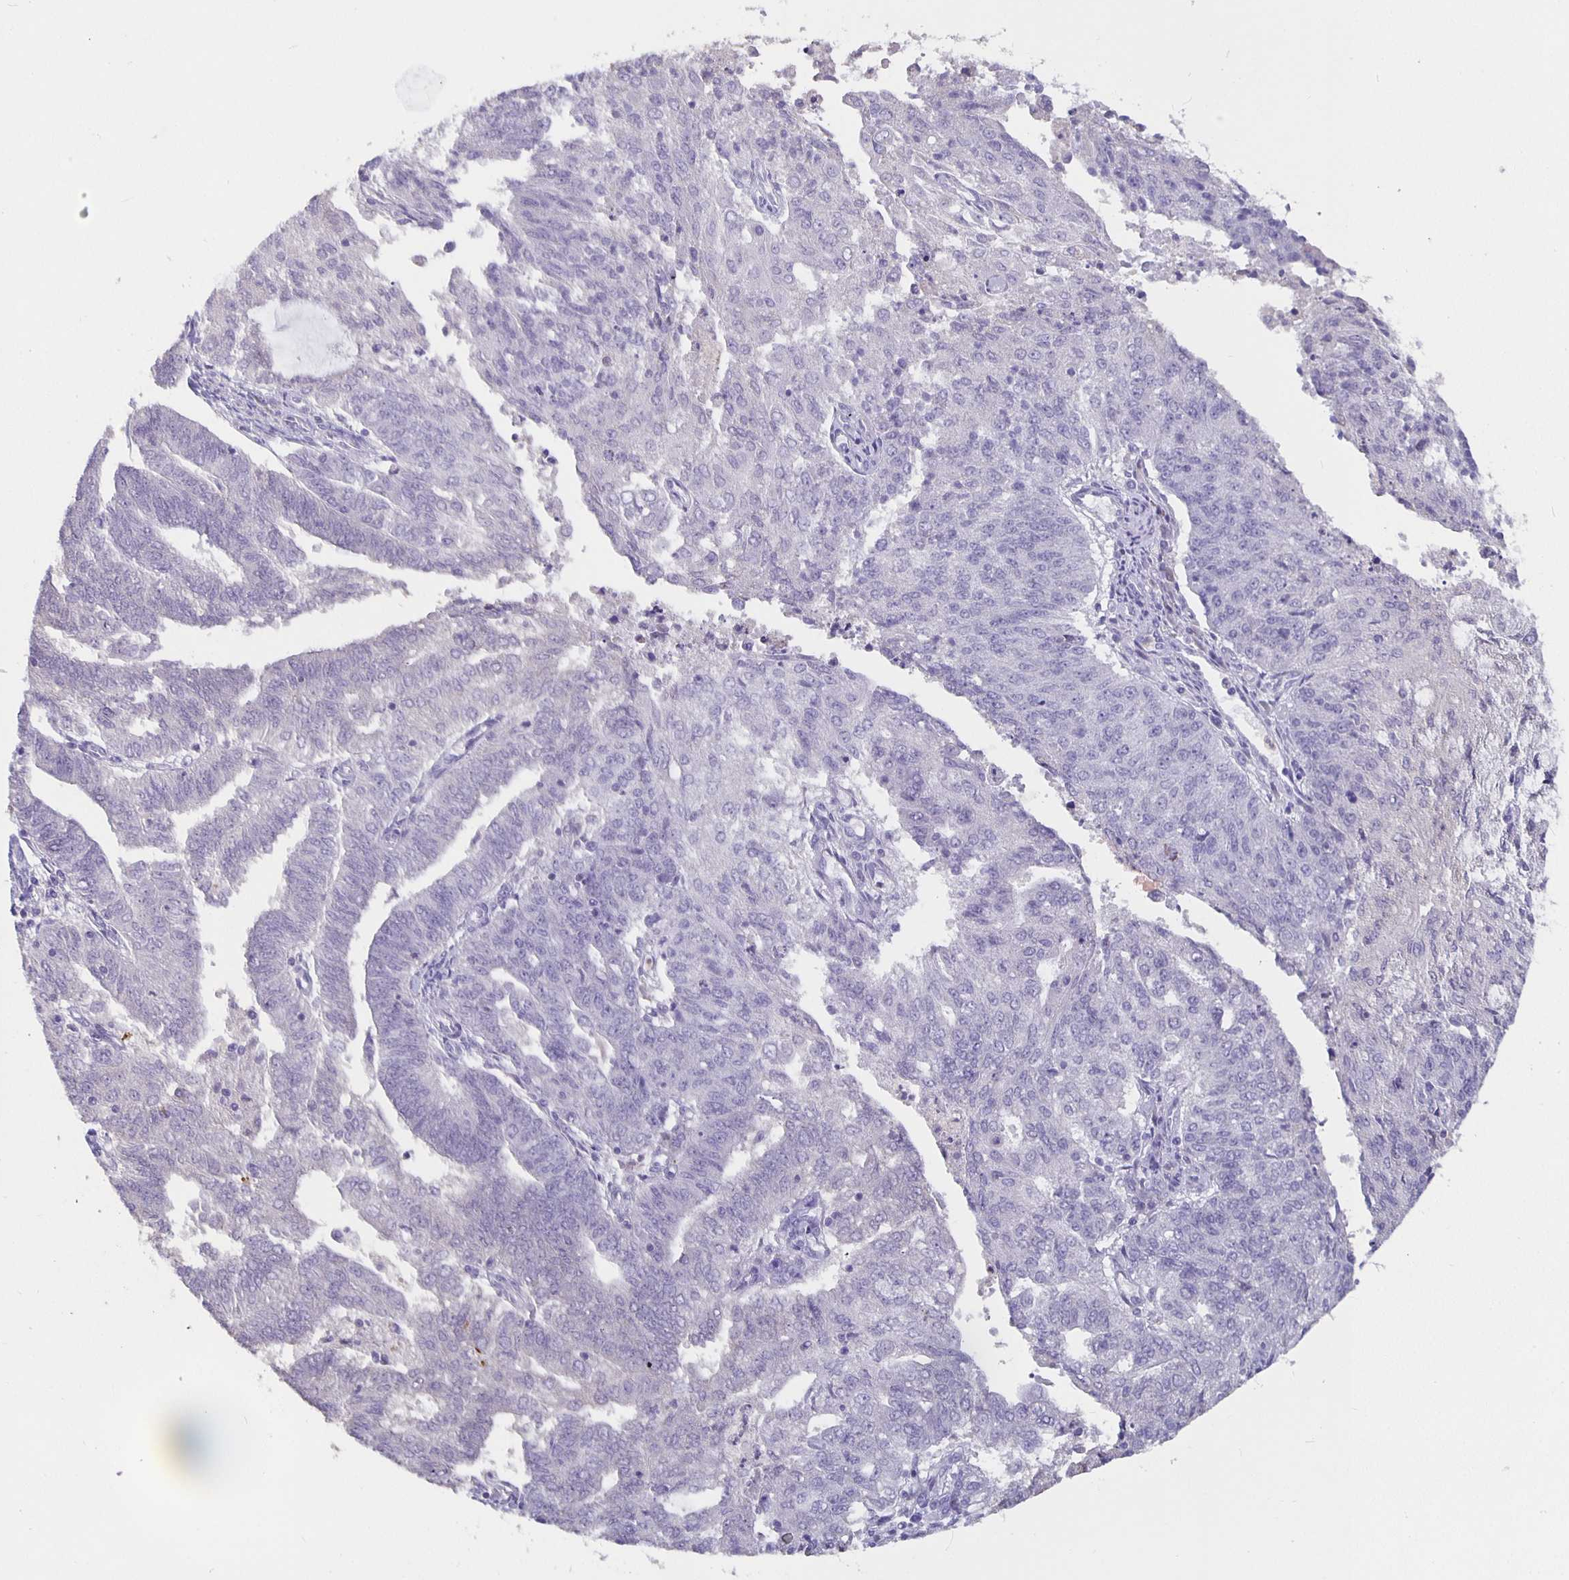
{"staining": {"intensity": "negative", "quantity": "none", "location": "none"}, "tissue": "endometrial cancer", "cell_type": "Tumor cells", "image_type": "cancer", "snomed": [{"axis": "morphology", "description": "Adenocarcinoma, NOS"}, {"axis": "topography", "description": "Endometrium"}], "caption": "There is no significant staining in tumor cells of endometrial adenocarcinoma.", "gene": "GPX4", "patient": {"sex": "female", "age": 82}}